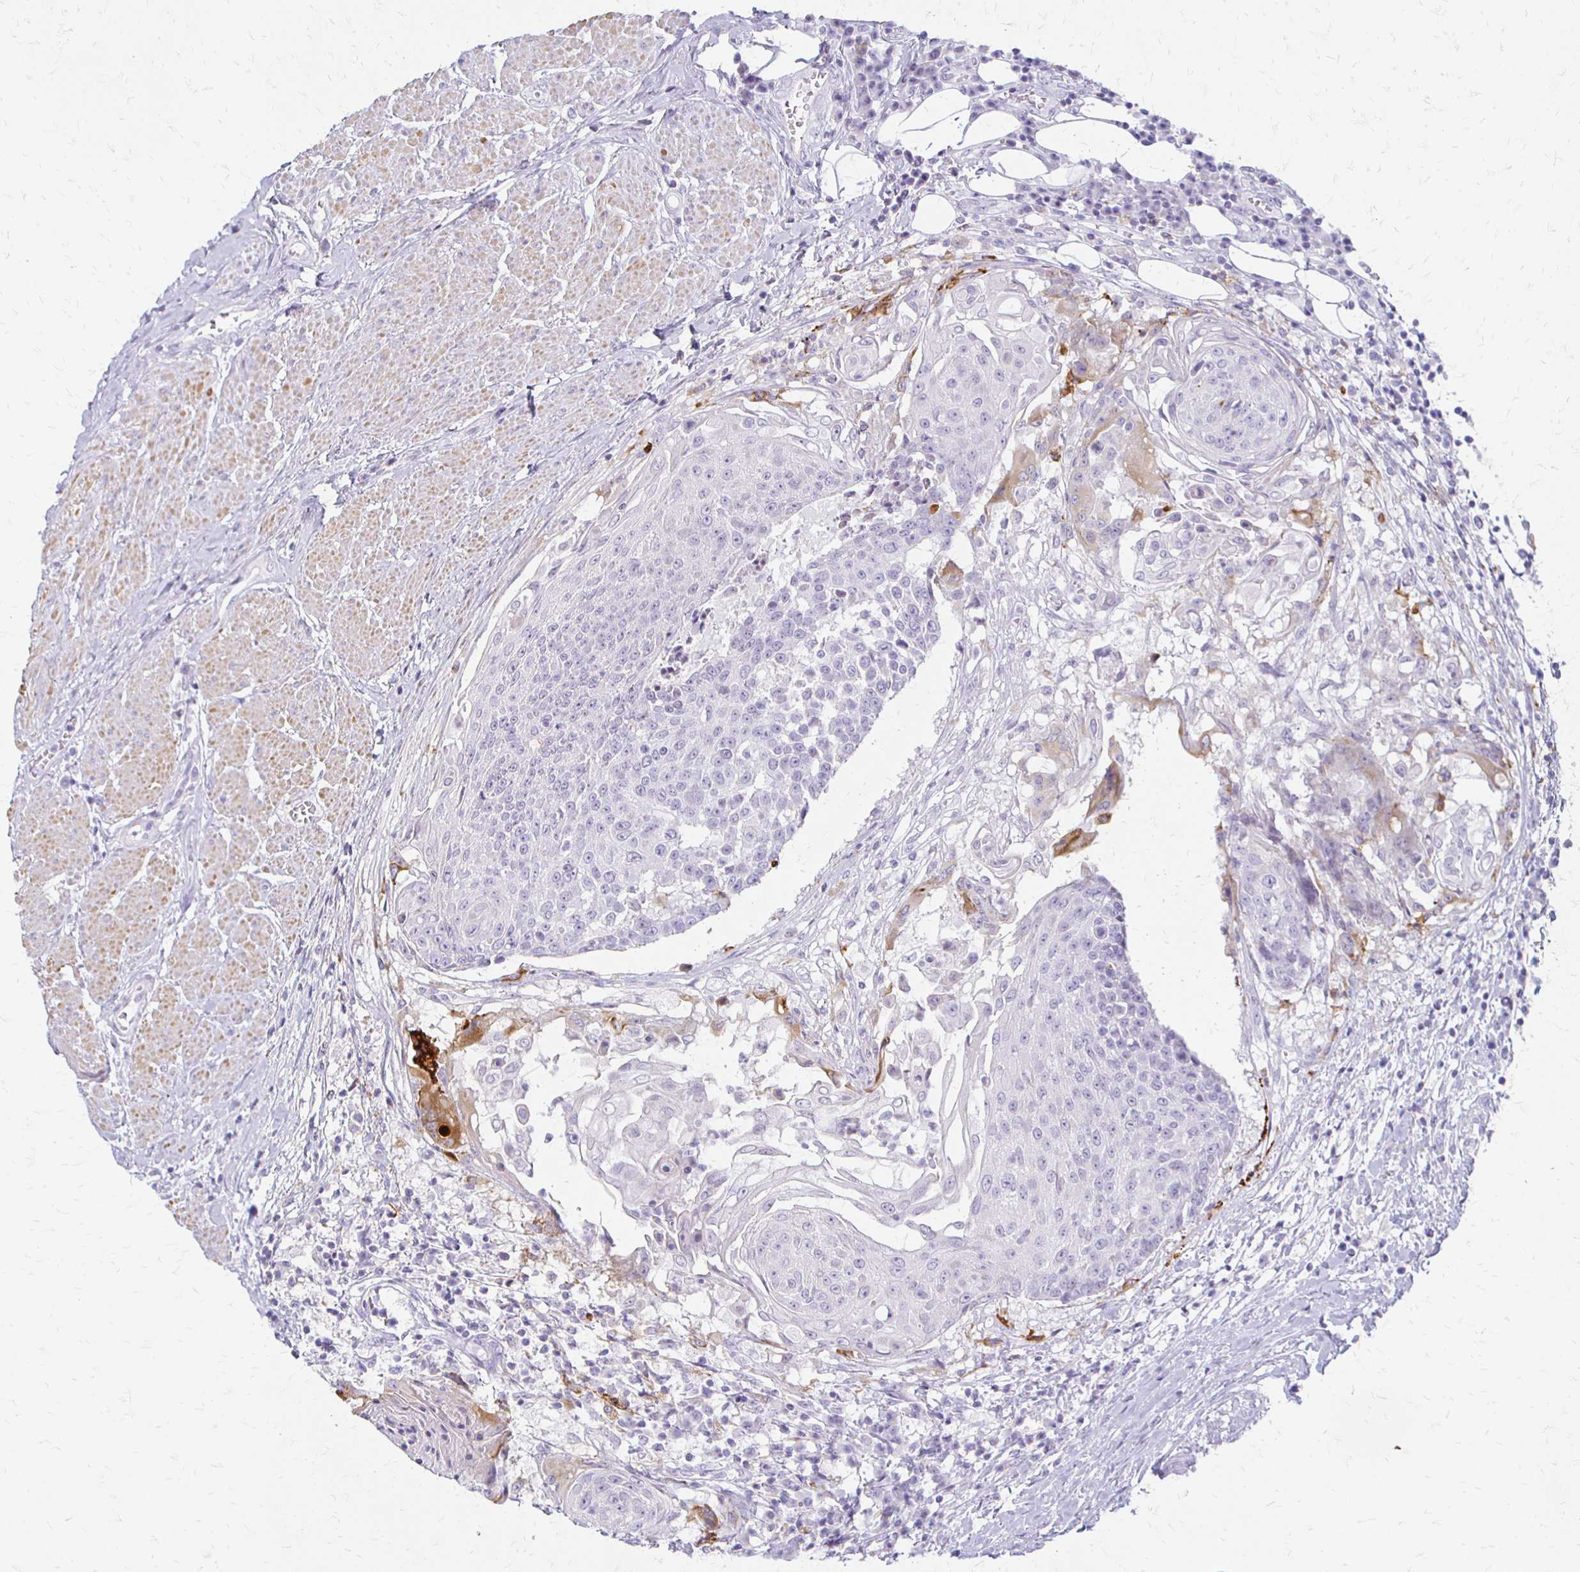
{"staining": {"intensity": "negative", "quantity": "none", "location": "none"}, "tissue": "urothelial cancer", "cell_type": "Tumor cells", "image_type": "cancer", "snomed": [{"axis": "morphology", "description": "Urothelial carcinoma, High grade"}, {"axis": "topography", "description": "Urinary bladder"}], "caption": "A micrograph of high-grade urothelial carcinoma stained for a protein shows no brown staining in tumor cells. The staining was performed using DAB to visualize the protein expression in brown, while the nuclei were stained in blue with hematoxylin (Magnification: 20x).", "gene": "ACP5", "patient": {"sex": "female", "age": 63}}